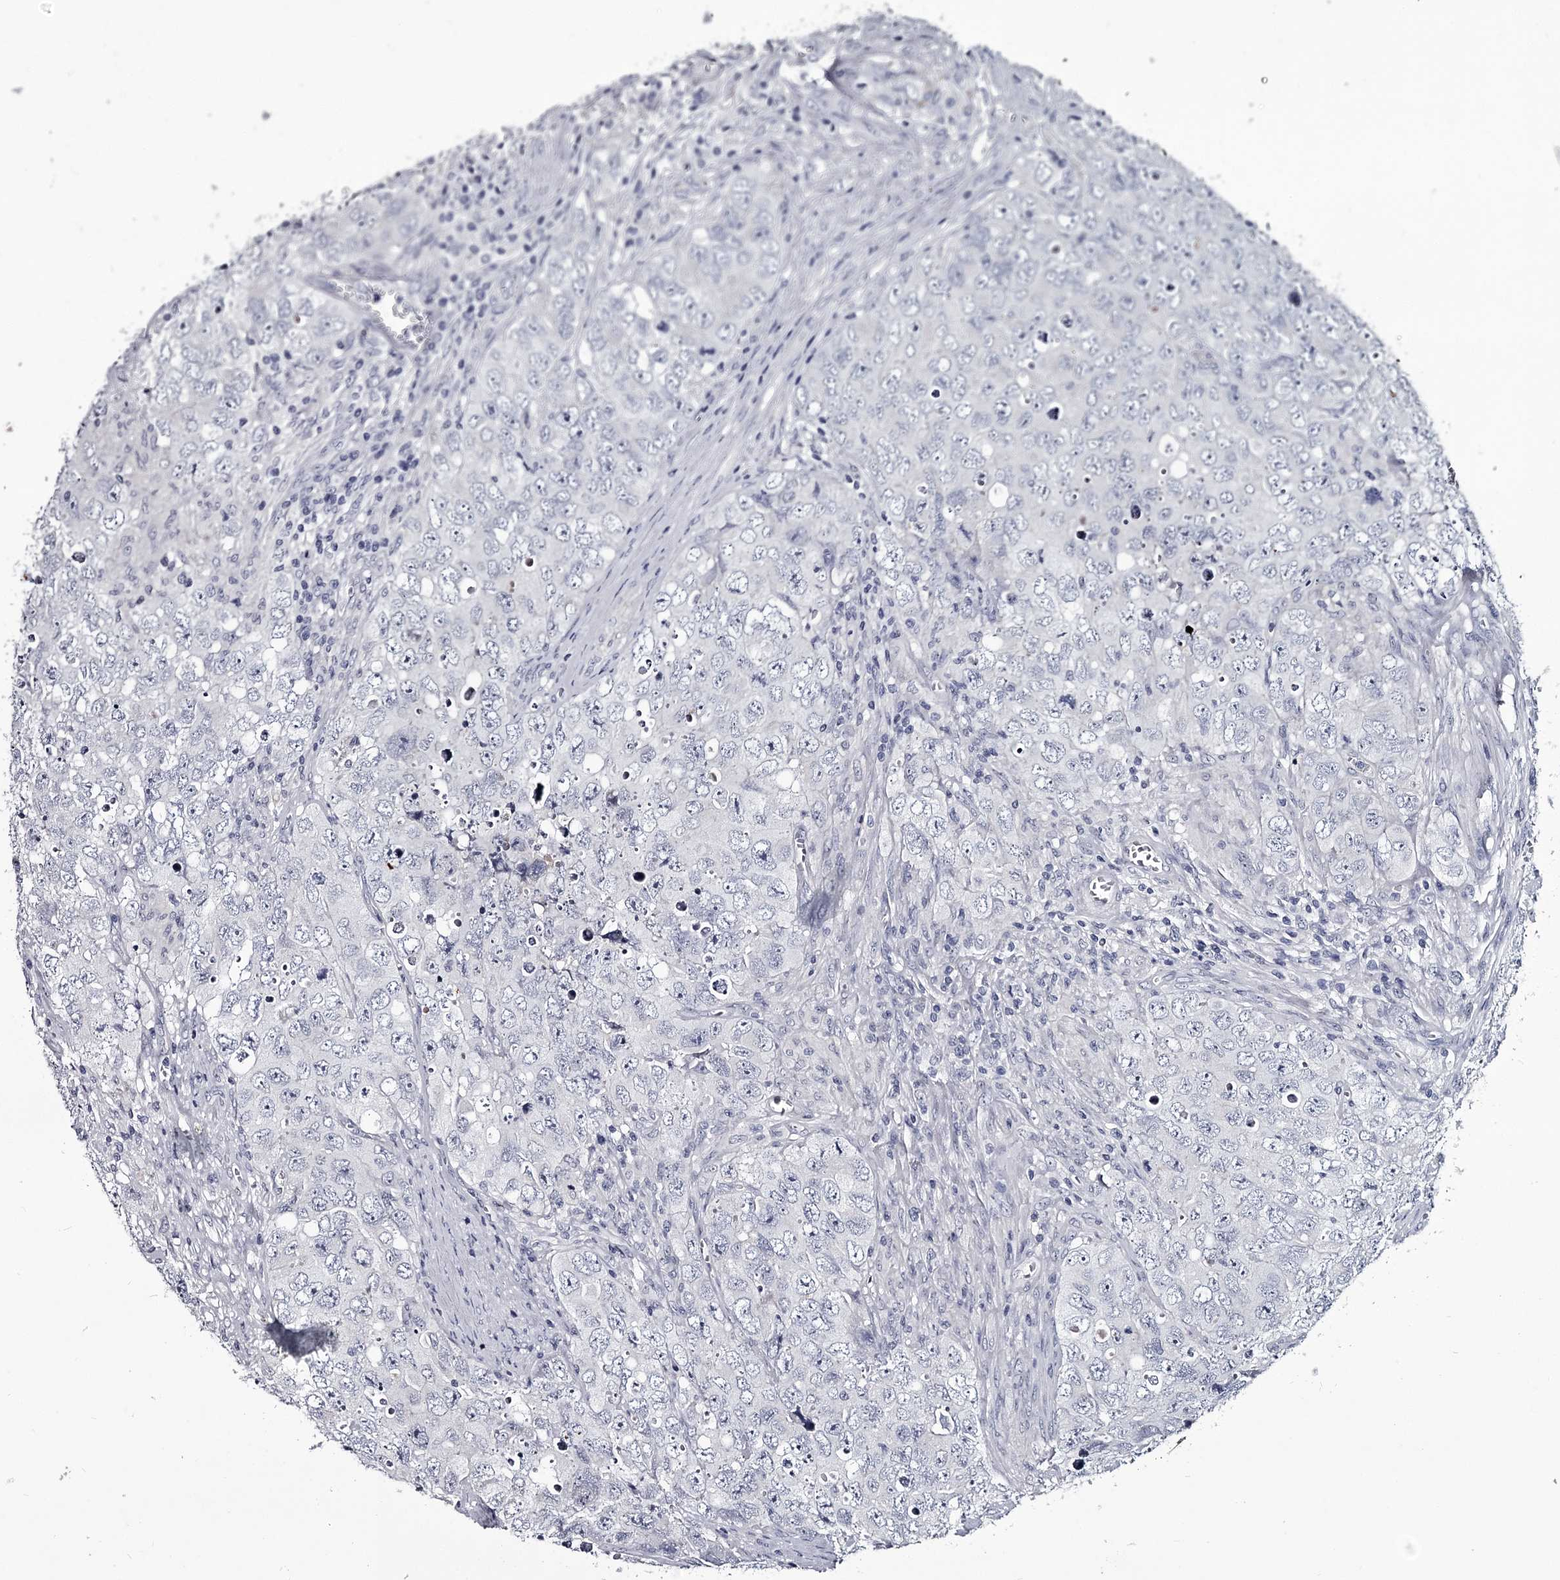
{"staining": {"intensity": "negative", "quantity": "none", "location": "none"}, "tissue": "testis cancer", "cell_type": "Tumor cells", "image_type": "cancer", "snomed": [{"axis": "morphology", "description": "Seminoma, NOS"}, {"axis": "morphology", "description": "Carcinoma, Embryonal, NOS"}, {"axis": "topography", "description": "Testis"}], "caption": "An IHC image of embryonal carcinoma (testis) is shown. There is no staining in tumor cells of embryonal carcinoma (testis). Brightfield microscopy of IHC stained with DAB (brown) and hematoxylin (blue), captured at high magnification.", "gene": "DAO", "patient": {"sex": "male", "age": 43}}